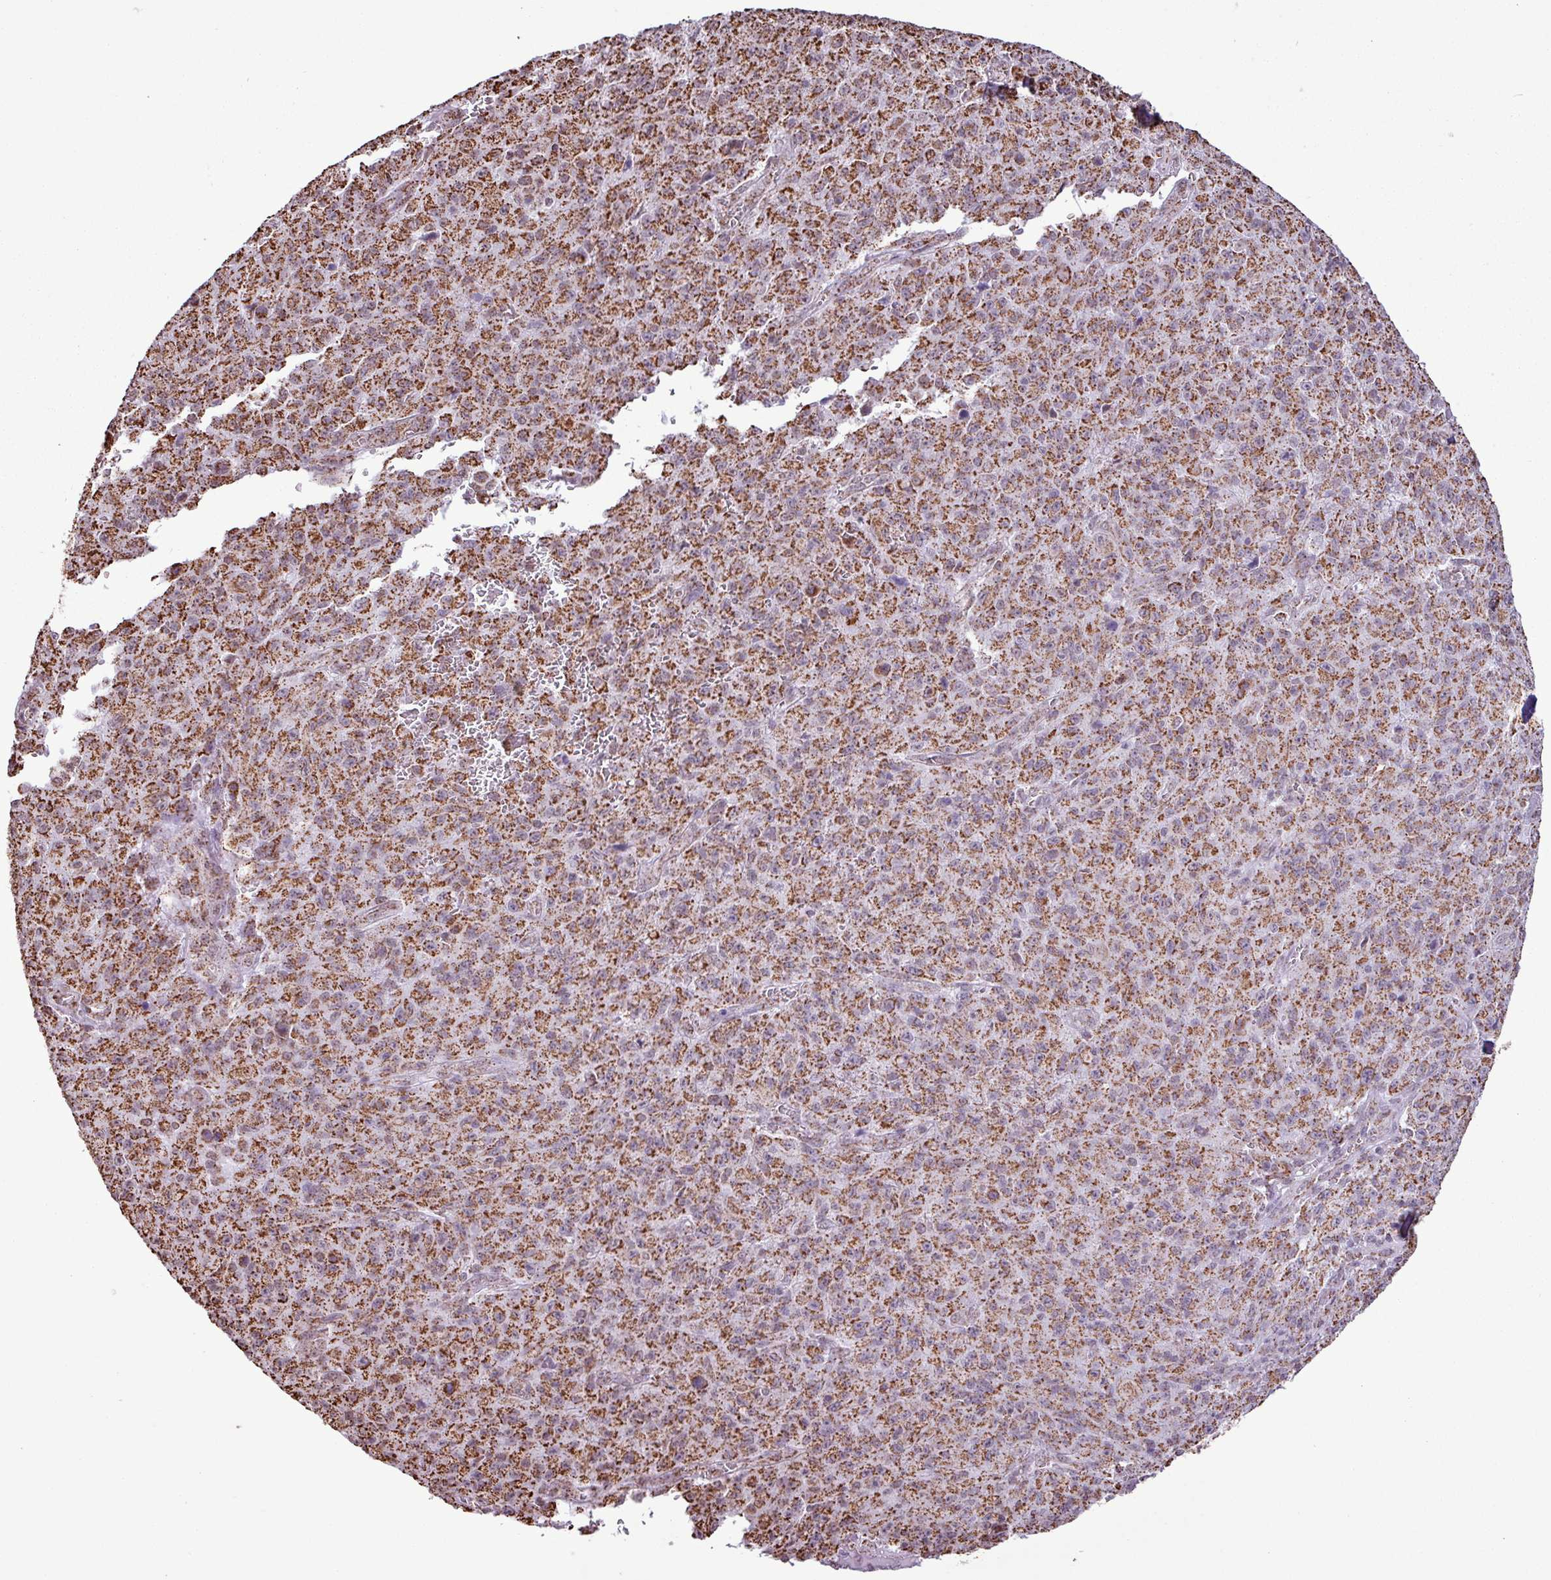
{"staining": {"intensity": "strong", "quantity": ">75%", "location": "cytoplasmic/membranous"}, "tissue": "melanoma", "cell_type": "Tumor cells", "image_type": "cancer", "snomed": [{"axis": "morphology", "description": "Malignant melanoma, NOS"}, {"axis": "topography", "description": "Skin"}], "caption": "Malignant melanoma tissue demonstrates strong cytoplasmic/membranous staining in about >75% of tumor cells", "gene": "ALG8", "patient": {"sex": "male", "age": 46}}